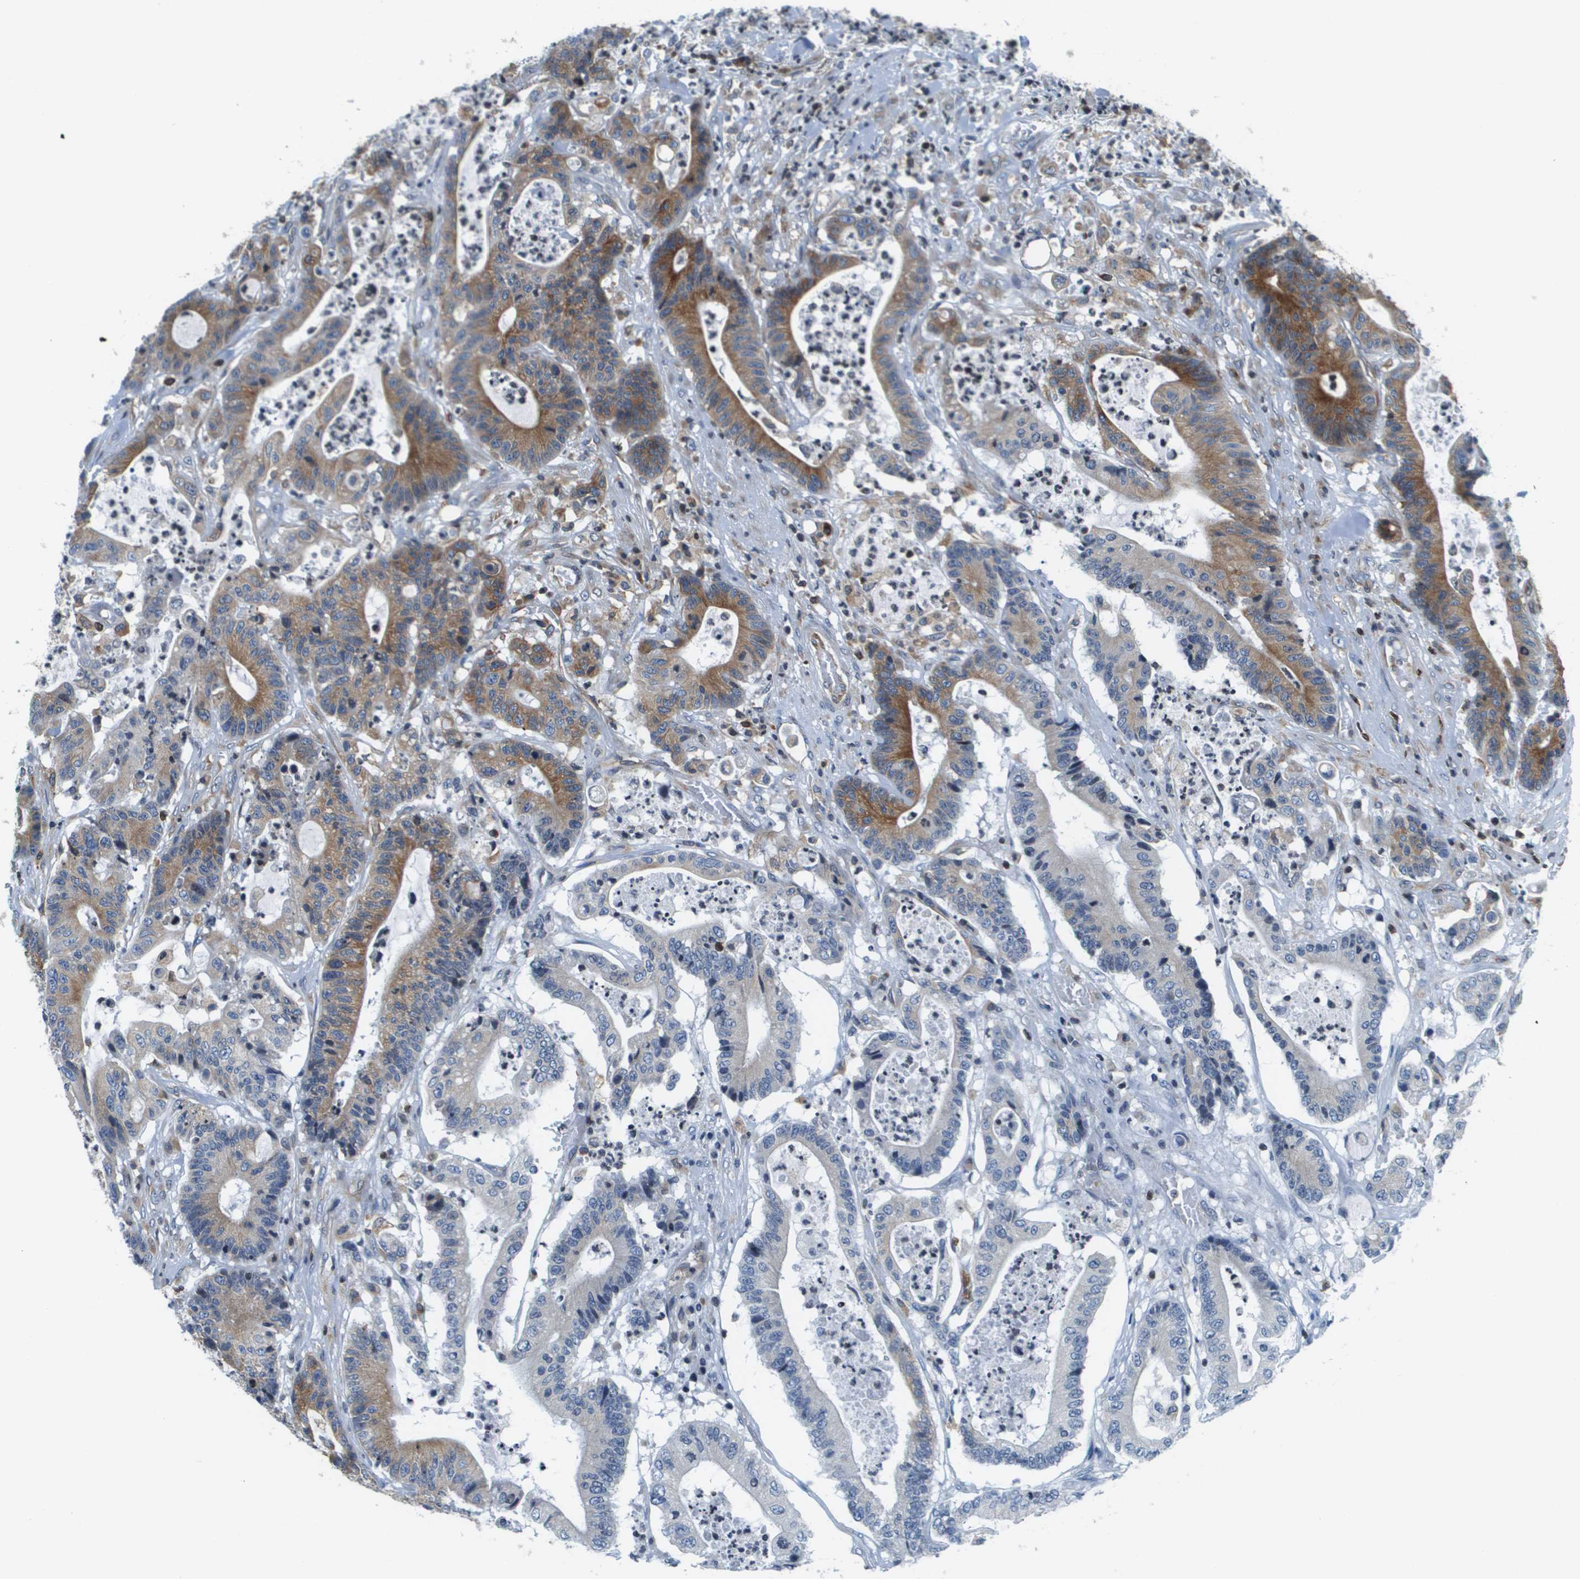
{"staining": {"intensity": "moderate", "quantity": "25%-75%", "location": "cytoplasmic/membranous"}, "tissue": "colorectal cancer", "cell_type": "Tumor cells", "image_type": "cancer", "snomed": [{"axis": "morphology", "description": "Adenocarcinoma, NOS"}, {"axis": "topography", "description": "Colon"}], "caption": "A histopathology image of human colorectal adenocarcinoma stained for a protein exhibits moderate cytoplasmic/membranous brown staining in tumor cells. The protein is shown in brown color, while the nuclei are stained blue.", "gene": "ESYT1", "patient": {"sex": "female", "age": 84}}